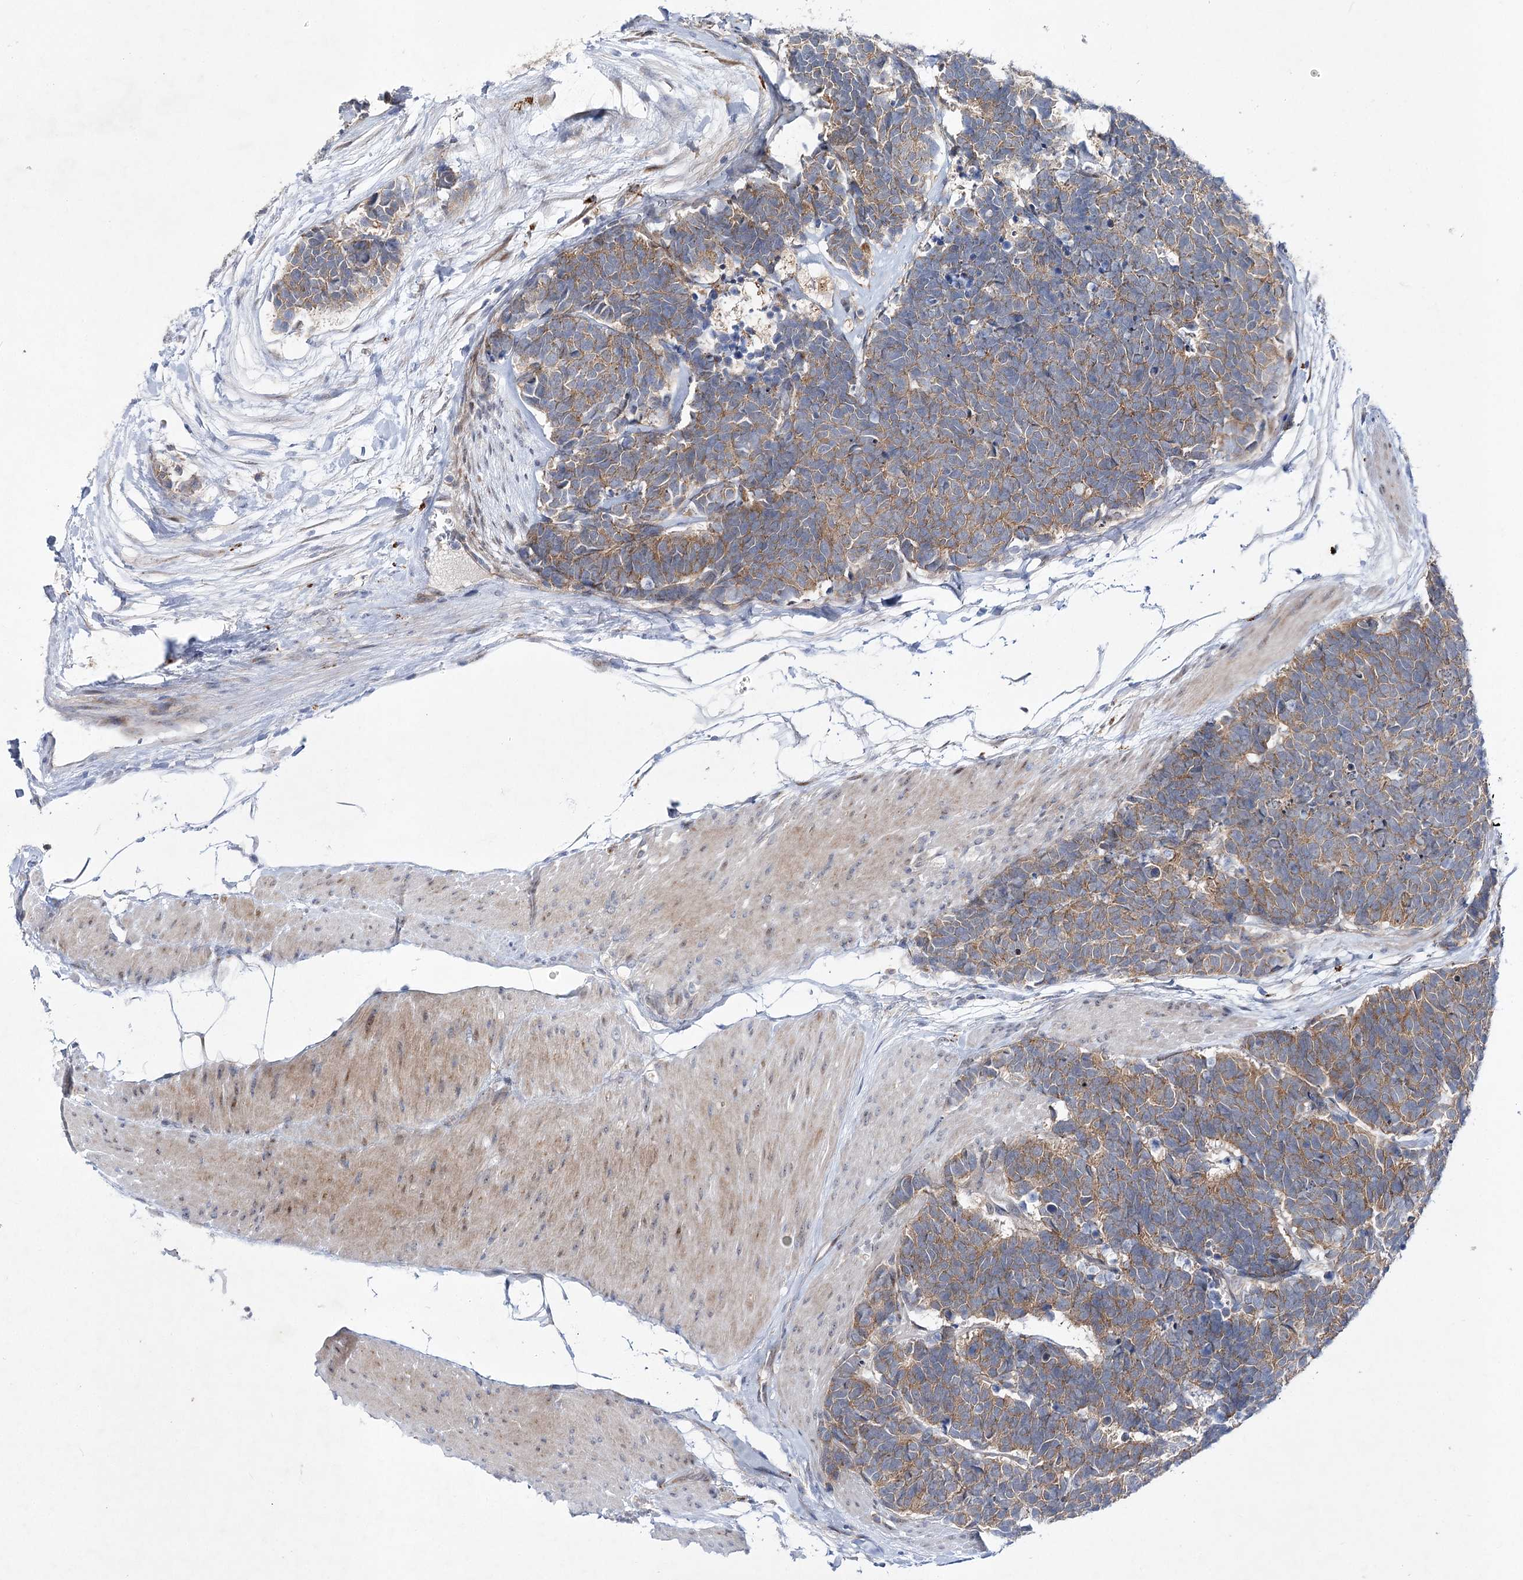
{"staining": {"intensity": "moderate", "quantity": ">75%", "location": "cytoplasmic/membranous"}, "tissue": "carcinoid", "cell_type": "Tumor cells", "image_type": "cancer", "snomed": [{"axis": "morphology", "description": "Carcinoma, NOS"}, {"axis": "morphology", "description": "Carcinoid, malignant, NOS"}, {"axis": "topography", "description": "Urinary bladder"}], "caption": "Tumor cells demonstrate medium levels of moderate cytoplasmic/membranous positivity in approximately >75% of cells in human carcinoma. The staining is performed using DAB brown chromogen to label protein expression. The nuclei are counter-stained blue using hematoxylin.", "gene": "ARHGAP32", "patient": {"sex": "male", "age": 57}}